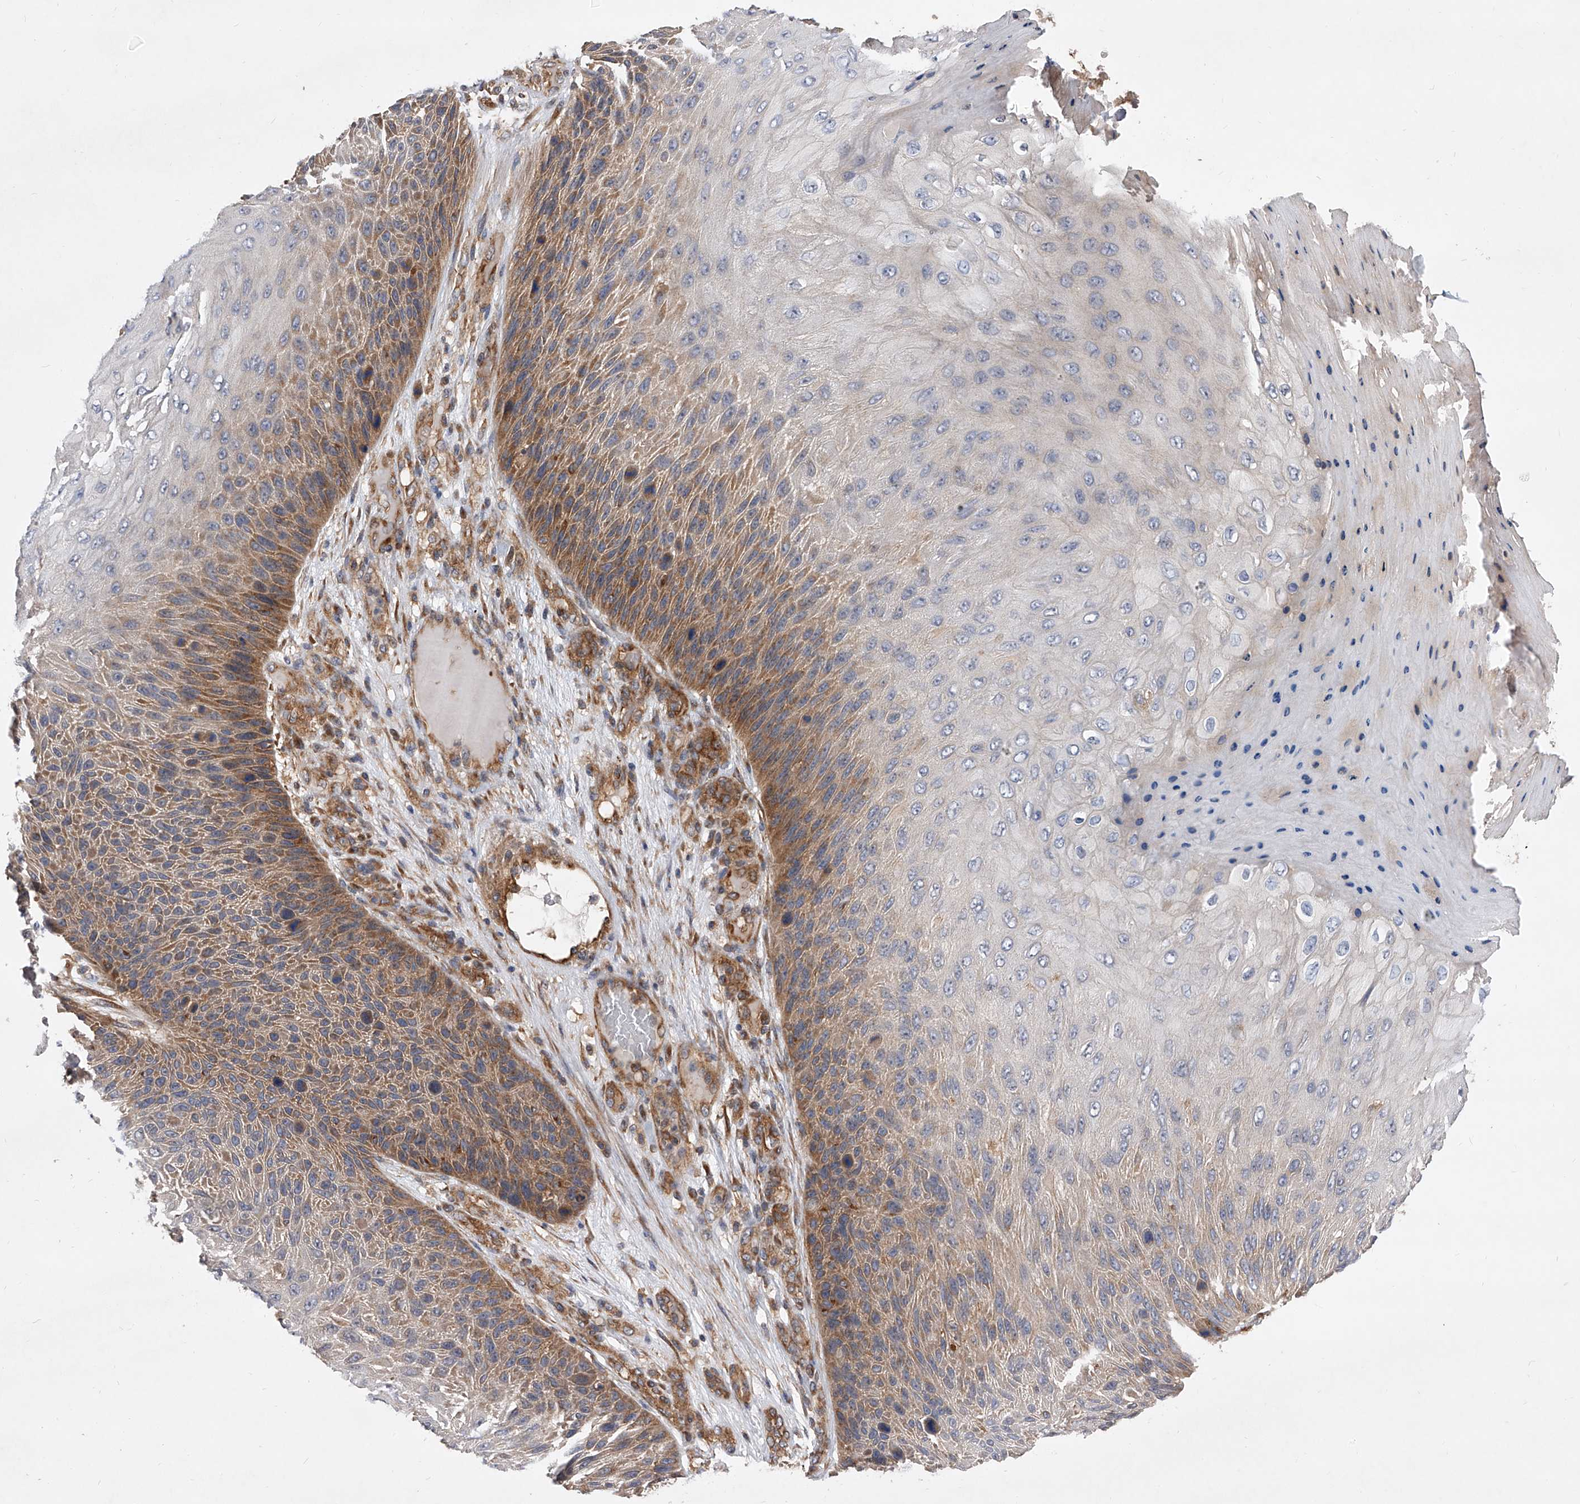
{"staining": {"intensity": "moderate", "quantity": "25%-75%", "location": "cytoplasmic/membranous"}, "tissue": "skin cancer", "cell_type": "Tumor cells", "image_type": "cancer", "snomed": [{"axis": "morphology", "description": "Squamous cell carcinoma, NOS"}, {"axis": "topography", "description": "Skin"}], "caption": "Immunohistochemical staining of human skin cancer displays moderate cytoplasmic/membranous protein expression in approximately 25%-75% of tumor cells.", "gene": "CFAP410", "patient": {"sex": "female", "age": 88}}